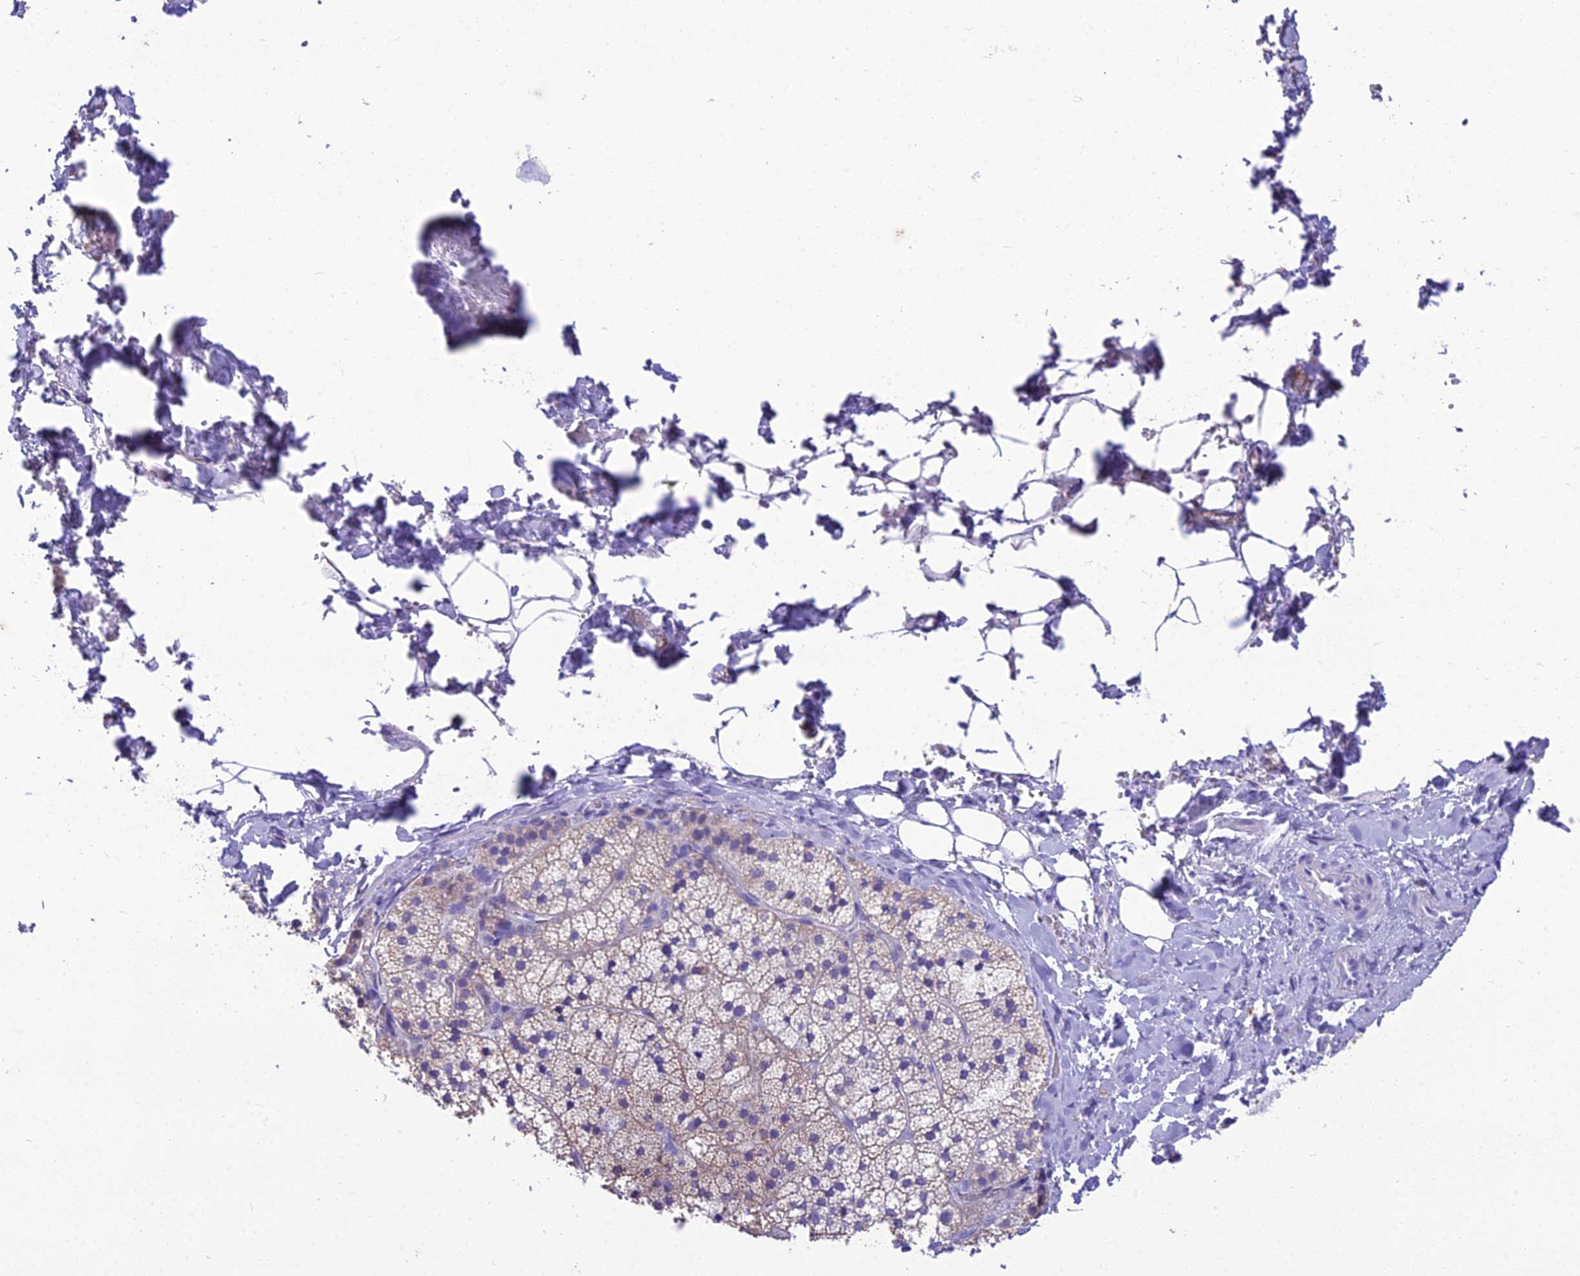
{"staining": {"intensity": "weak", "quantity": "<25%", "location": "cytoplasmic/membranous"}, "tissue": "adrenal gland", "cell_type": "Glandular cells", "image_type": "normal", "snomed": [{"axis": "morphology", "description": "Normal tissue, NOS"}, {"axis": "topography", "description": "Adrenal gland"}], "caption": "The immunohistochemistry (IHC) image has no significant positivity in glandular cells of adrenal gland.", "gene": "MIIP", "patient": {"sex": "female", "age": 44}}